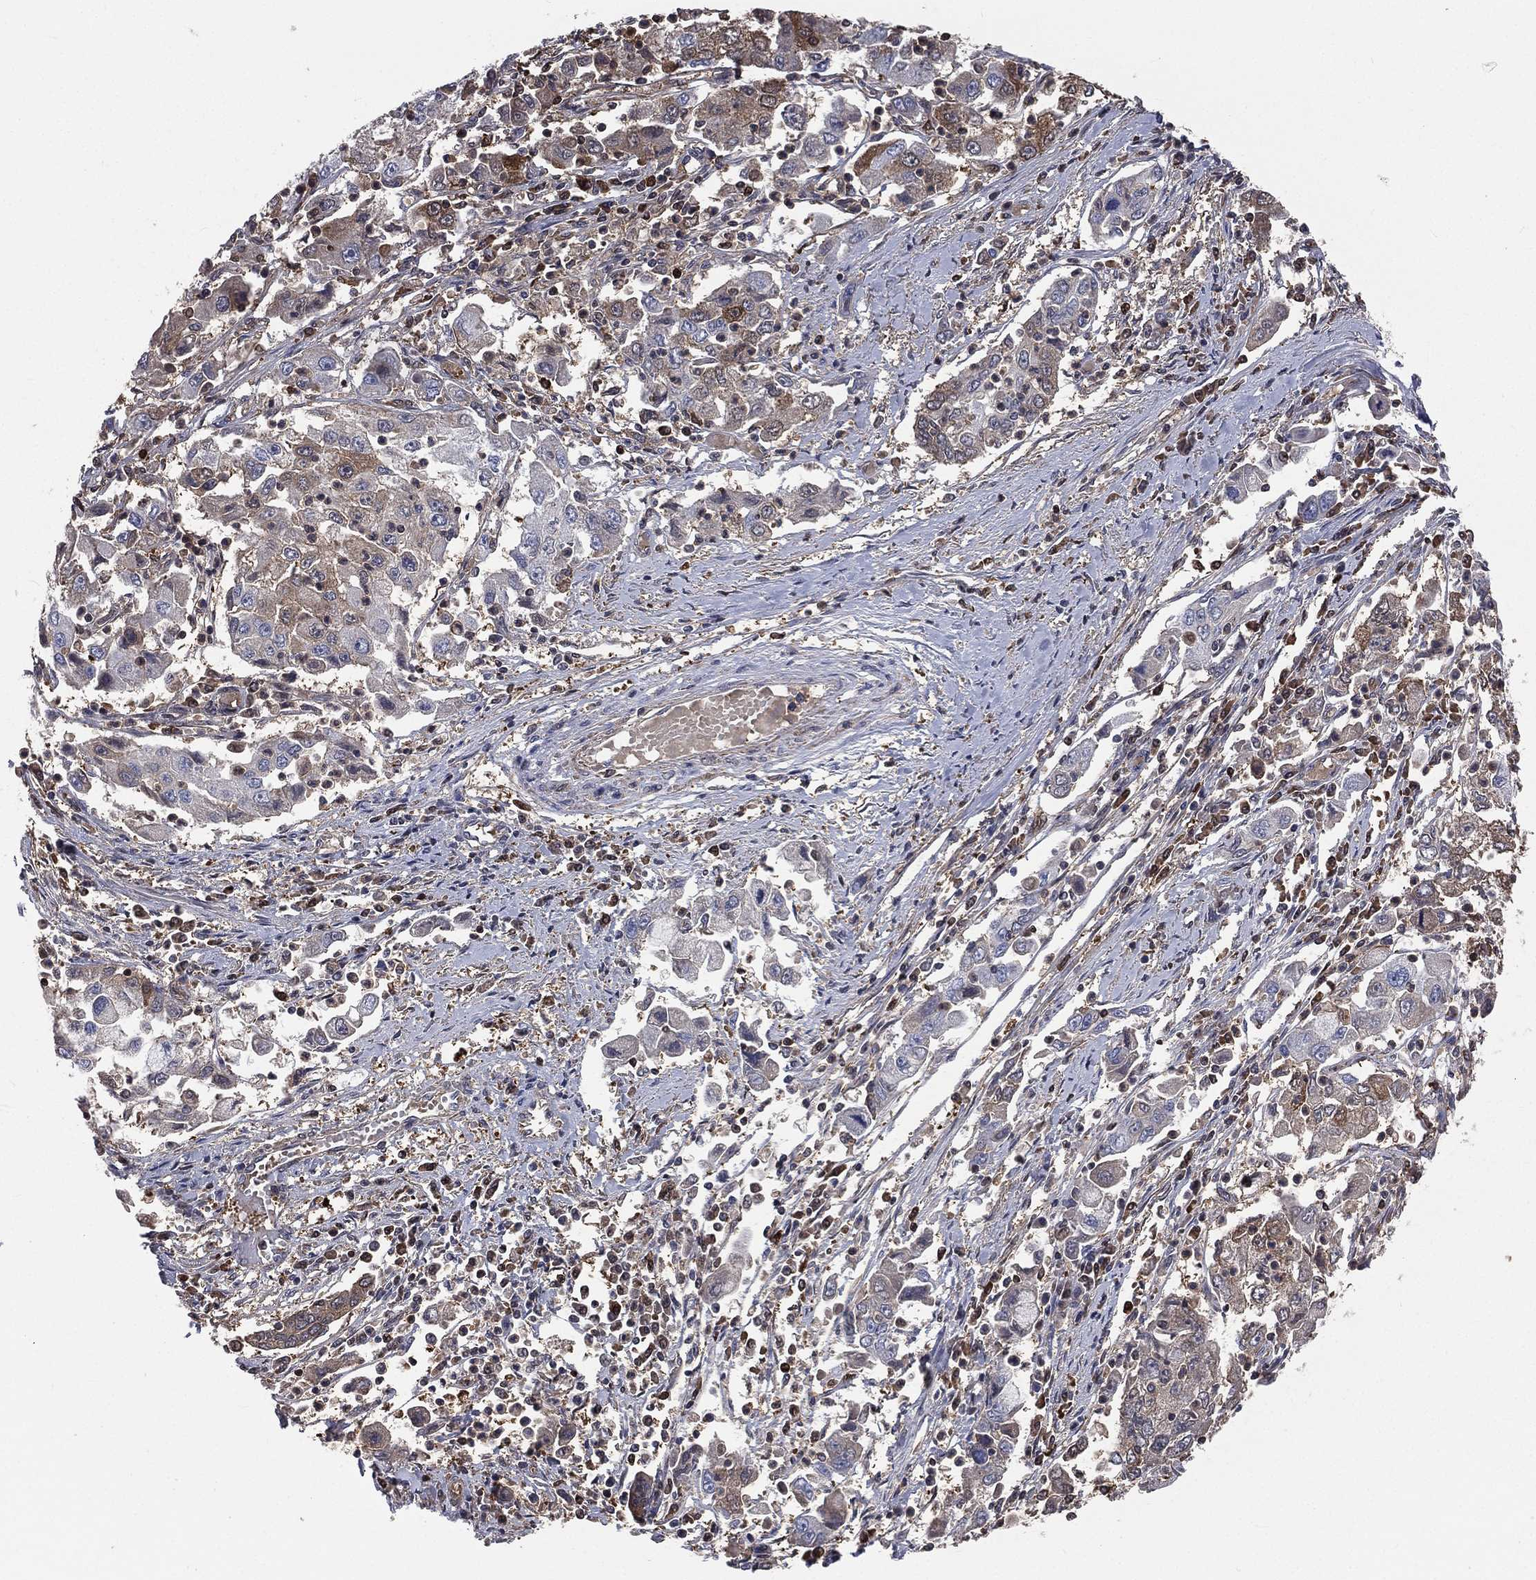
{"staining": {"intensity": "weak", "quantity": "25%-75%", "location": "cytoplasmic/membranous"}, "tissue": "cervical cancer", "cell_type": "Tumor cells", "image_type": "cancer", "snomed": [{"axis": "morphology", "description": "Squamous cell carcinoma, NOS"}, {"axis": "topography", "description": "Cervix"}], "caption": "Cervical cancer stained for a protein (brown) shows weak cytoplasmic/membranous positive positivity in approximately 25%-75% of tumor cells.", "gene": "TBC1D2", "patient": {"sex": "female", "age": 36}}